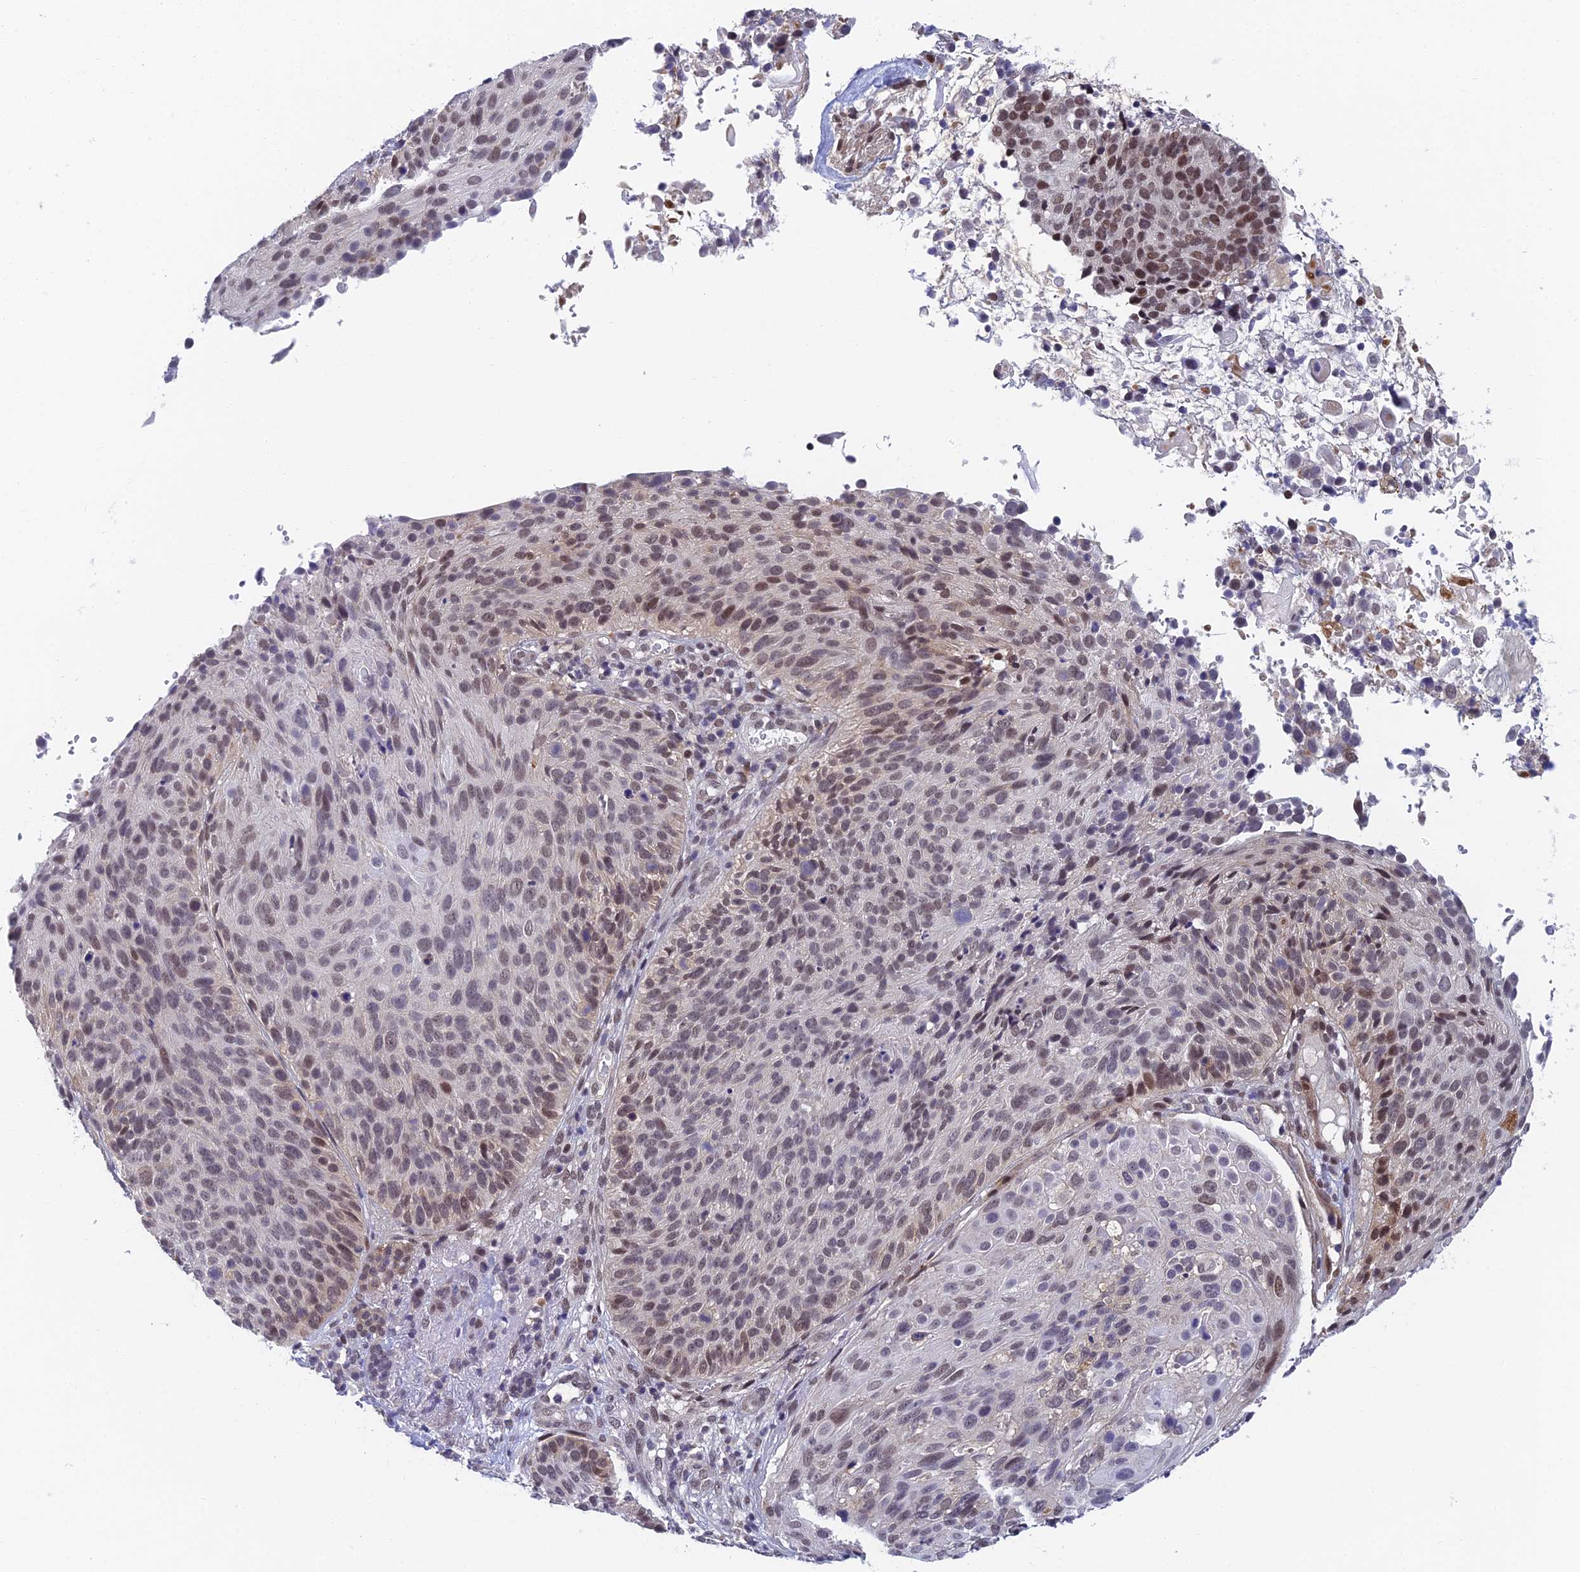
{"staining": {"intensity": "moderate", "quantity": "<25%", "location": "nuclear"}, "tissue": "cervical cancer", "cell_type": "Tumor cells", "image_type": "cancer", "snomed": [{"axis": "morphology", "description": "Squamous cell carcinoma, NOS"}, {"axis": "topography", "description": "Cervix"}], "caption": "Tumor cells reveal moderate nuclear staining in about <25% of cells in cervical cancer (squamous cell carcinoma).", "gene": "NSMCE1", "patient": {"sex": "female", "age": 74}}